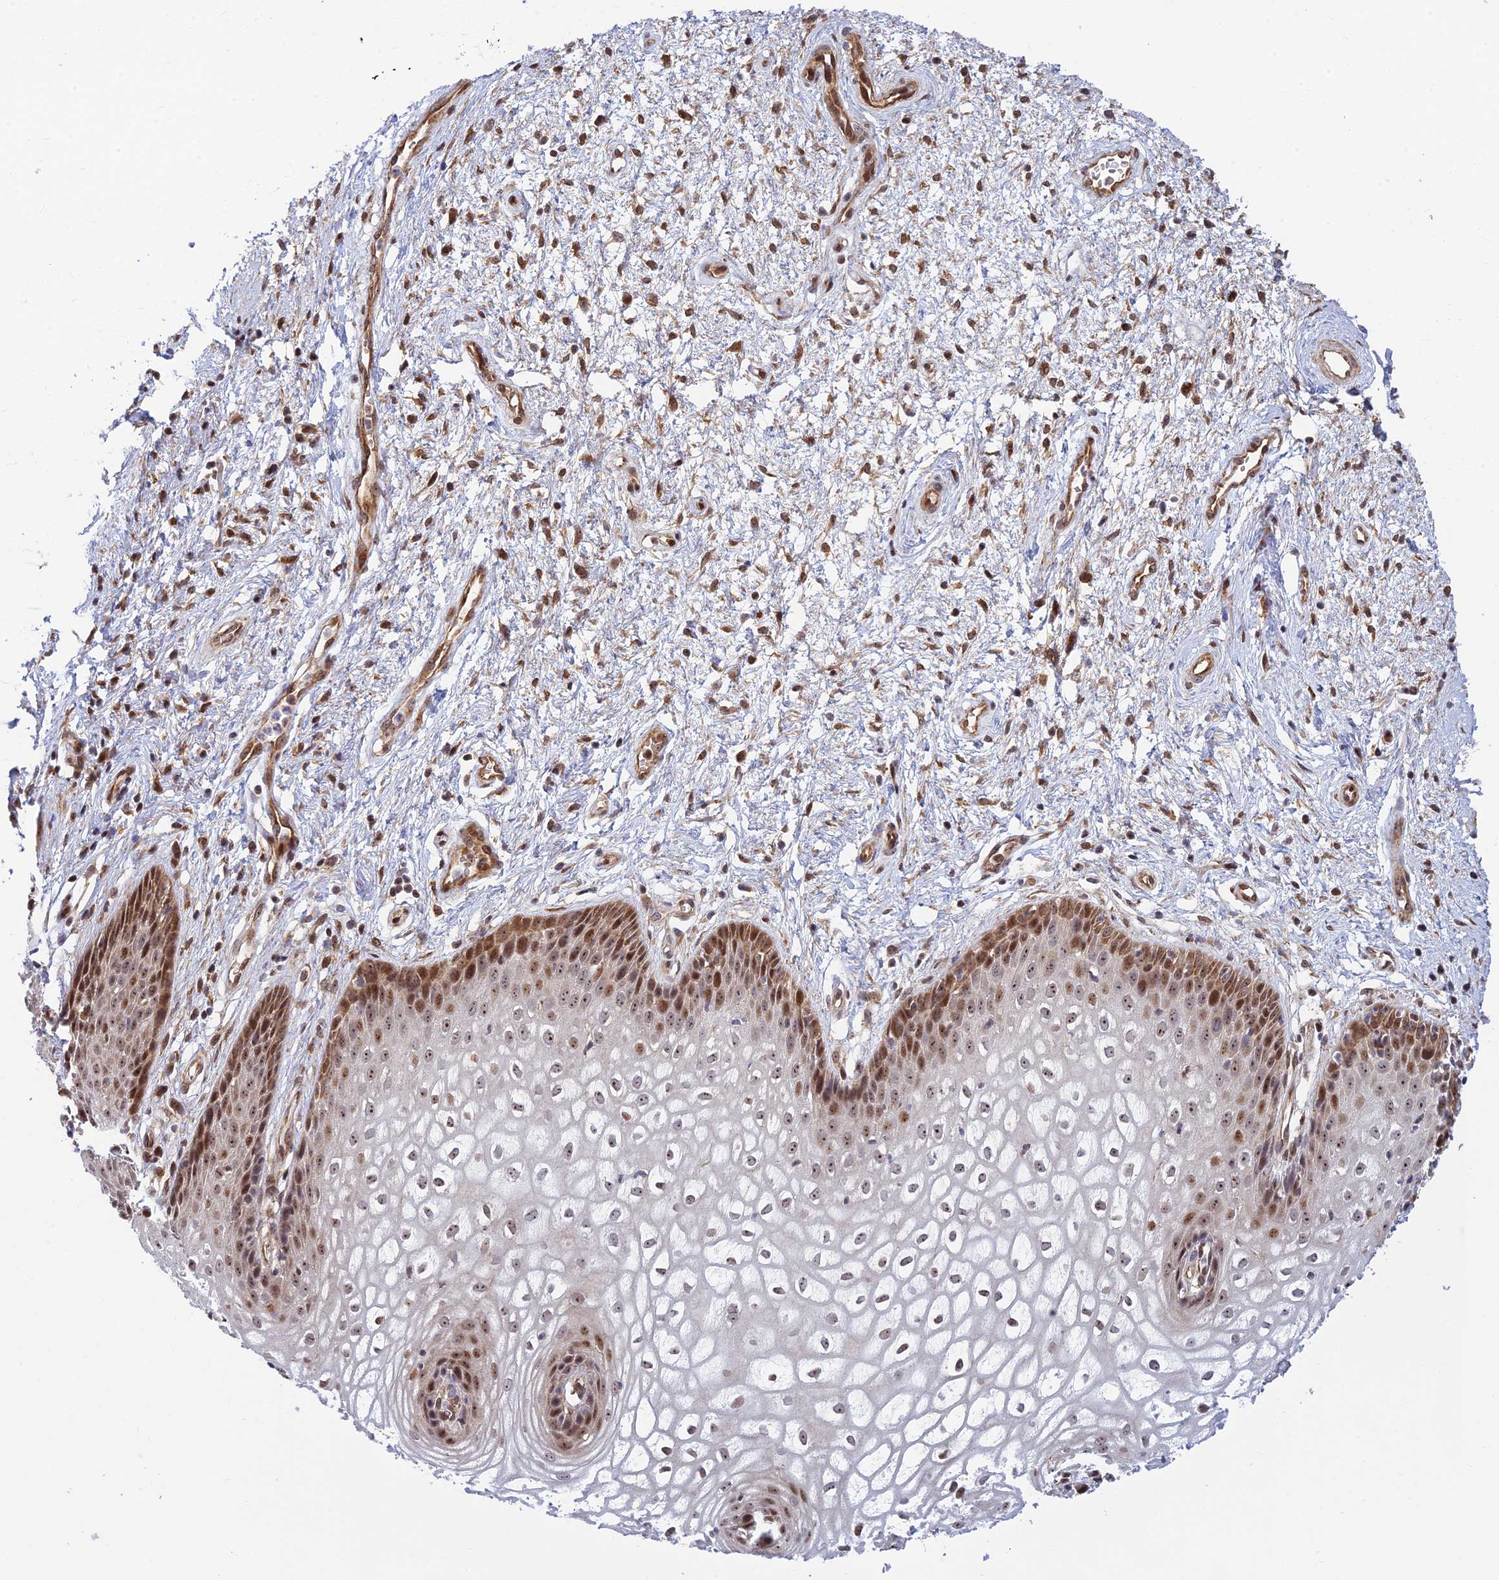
{"staining": {"intensity": "strong", "quantity": "25%-75%", "location": "nuclear"}, "tissue": "vagina", "cell_type": "Squamous epithelial cells", "image_type": "normal", "snomed": [{"axis": "morphology", "description": "Normal tissue, NOS"}, {"axis": "topography", "description": "Vagina"}], "caption": "IHC of benign vagina shows high levels of strong nuclear staining in about 25%-75% of squamous epithelial cells.", "gene": "UFSP2", "patient": {"sex": "female", "age": 34}}